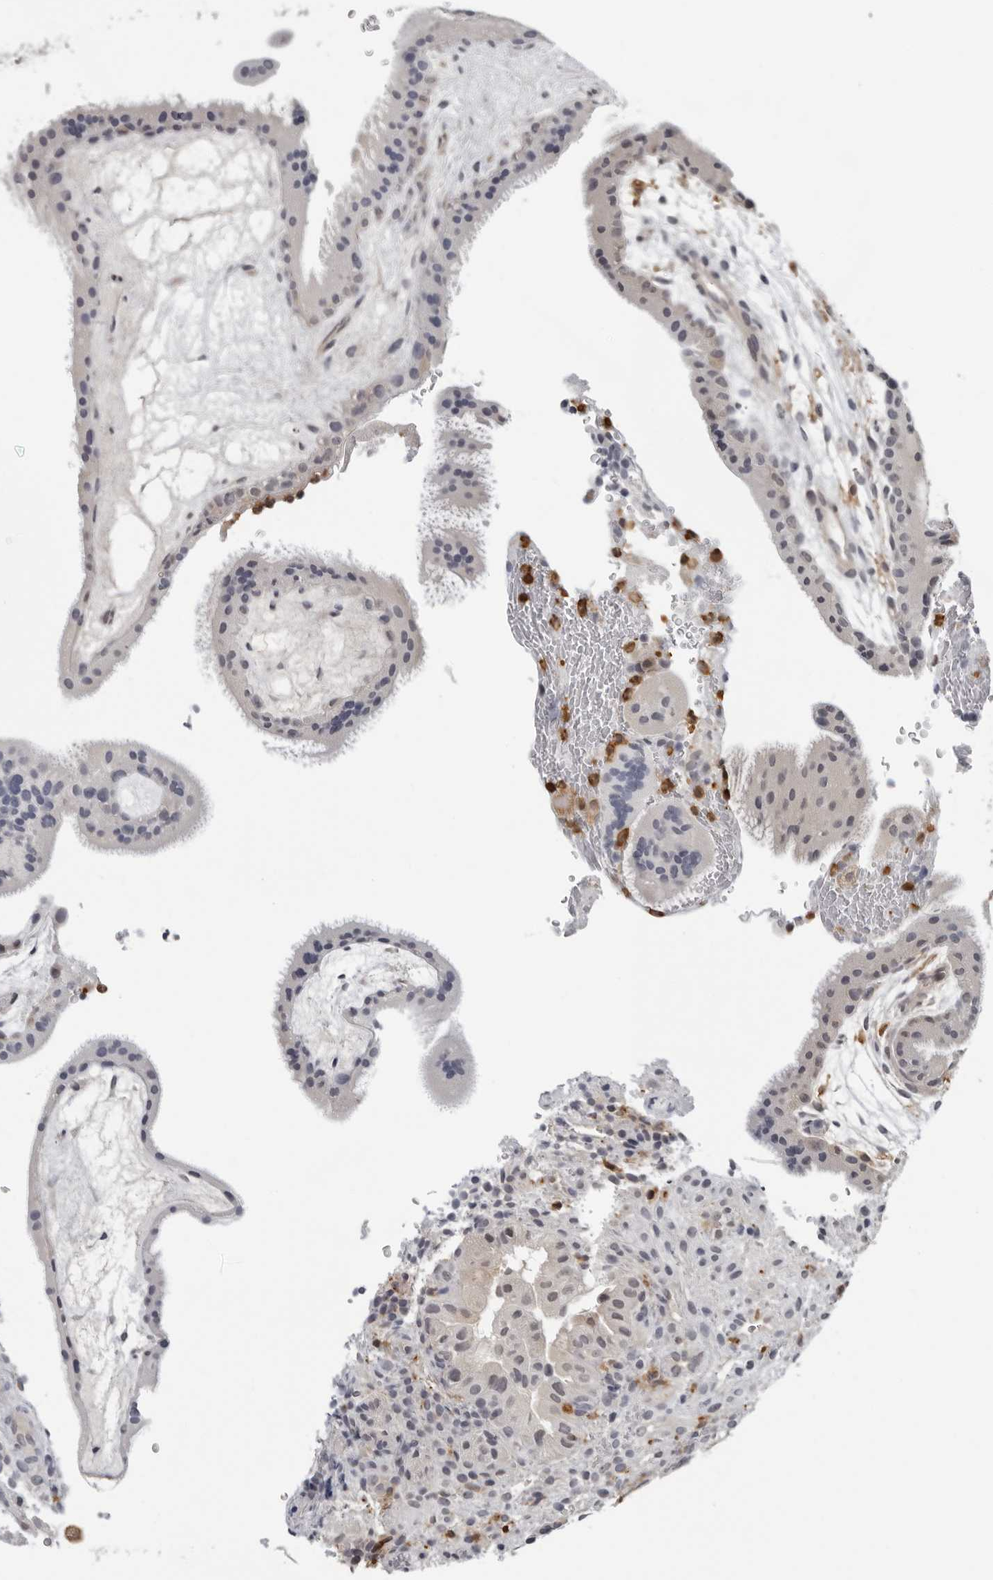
{"staining": {"intensity": "weak", "quantity": "<25%", "location": "nuclear"}, "tissue": "placenta", "cell_type": "Decidual cells", "image_type": "normal", "snomed": [{"axis": "morphology", "description": "Normal tissue, NOS"}, {"axis": "topography", "description": "Placenta"}], "caption": "This is a photomicrograph of immunohistochemistry (IHC) staining of unremarkable placenta, which shows no staining in decidual cells.", "gene": "HSPH1", "patient": {"sex": "female", "age": 19}}